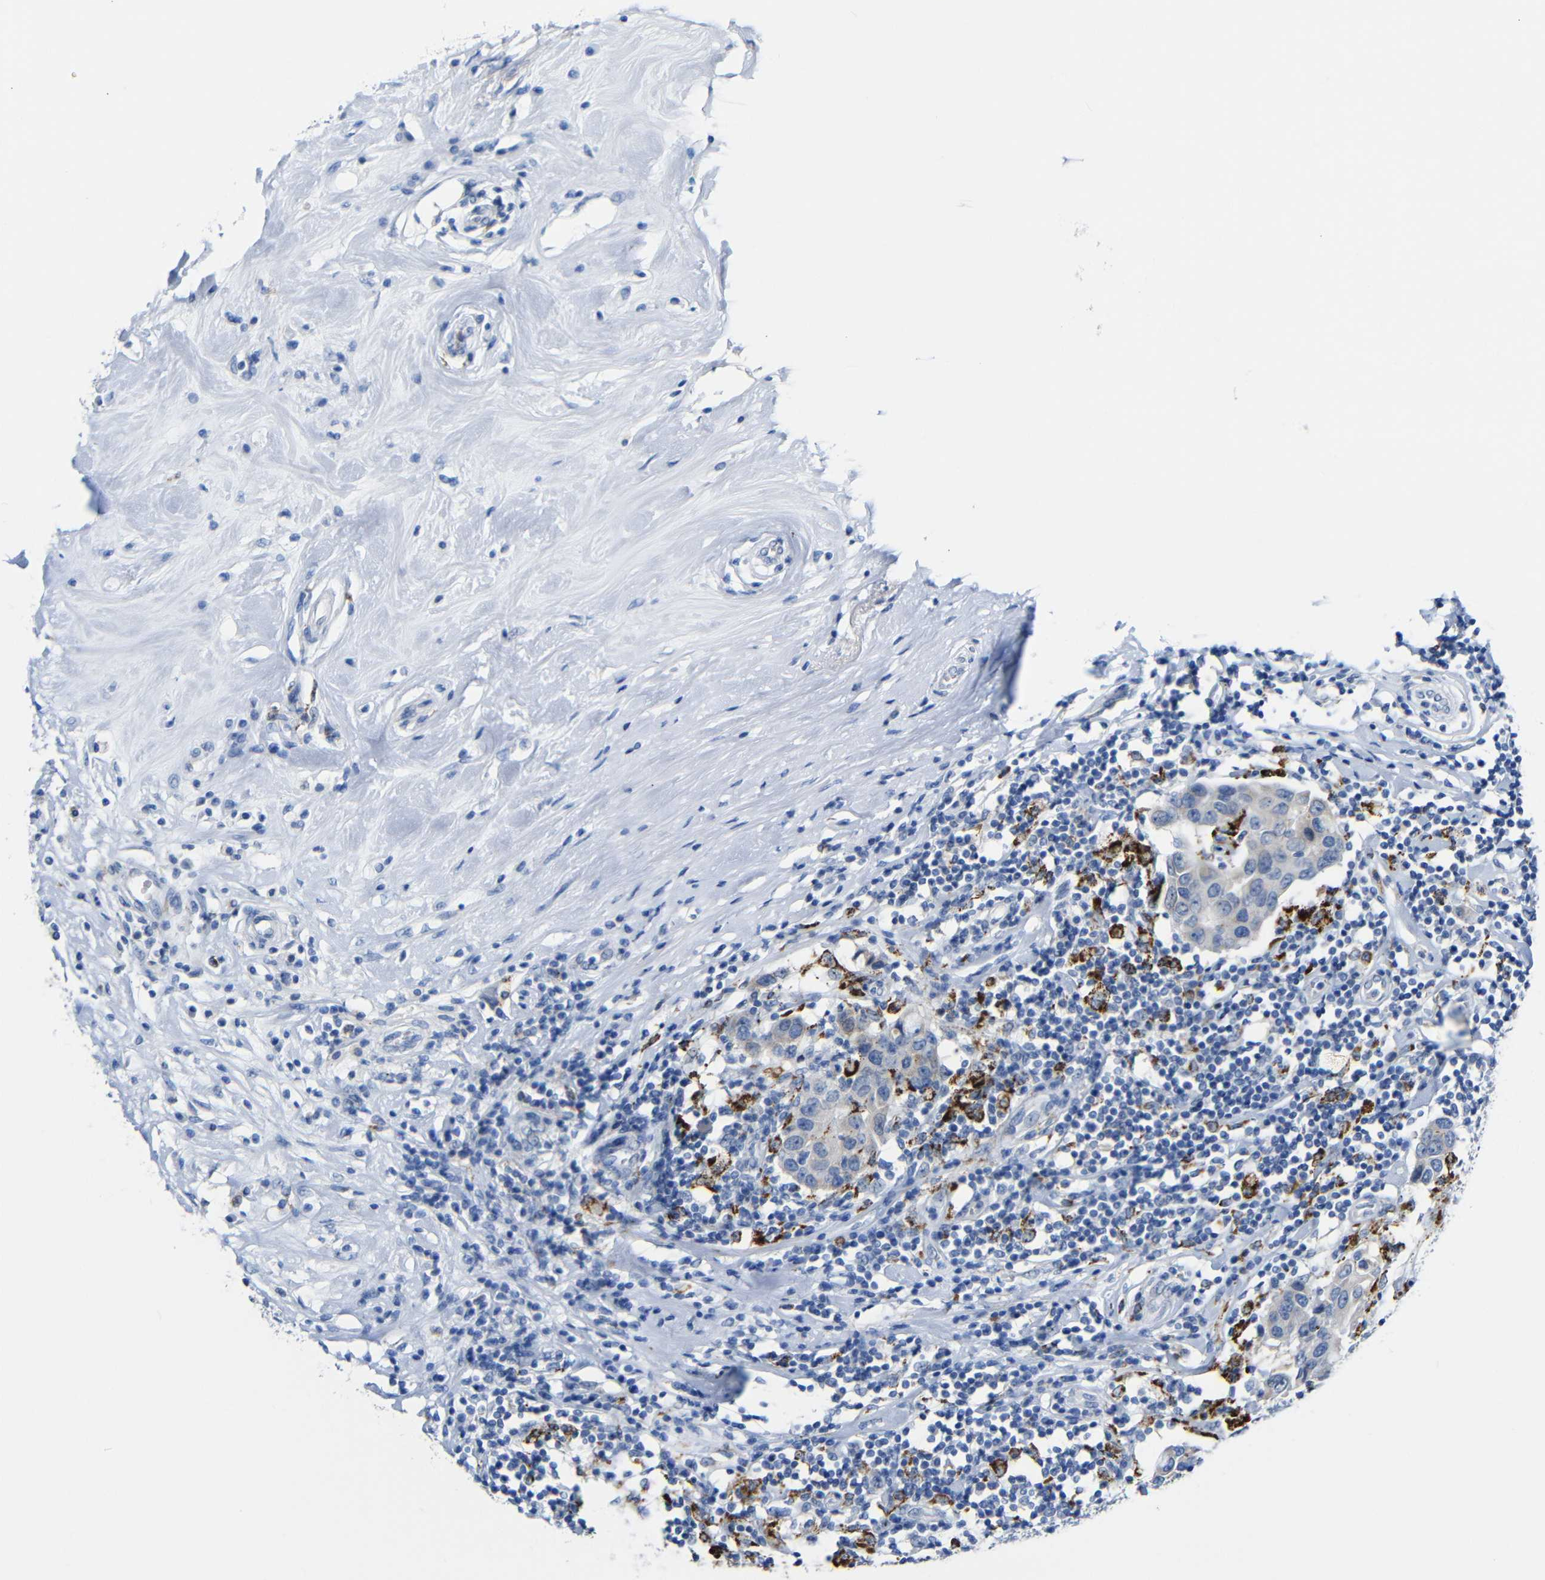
{"staining": {"intensity": "negative", "quantity": "none", "location": "none"}, "tissue": "breast cancer", "cell_type": "Tumor cells", "image_type": "cancer", "snomed": [{"axis": "morphology", "description": "Duct carcinoma"}, {"axis": "topography", "description": "Breast"}], "caption": "Tumor cells are negative for protein expression in human breast infiltrating ductal carcinoma.", "gene": "C15orf48", "patient": {"sex": "female", "age": 27}}